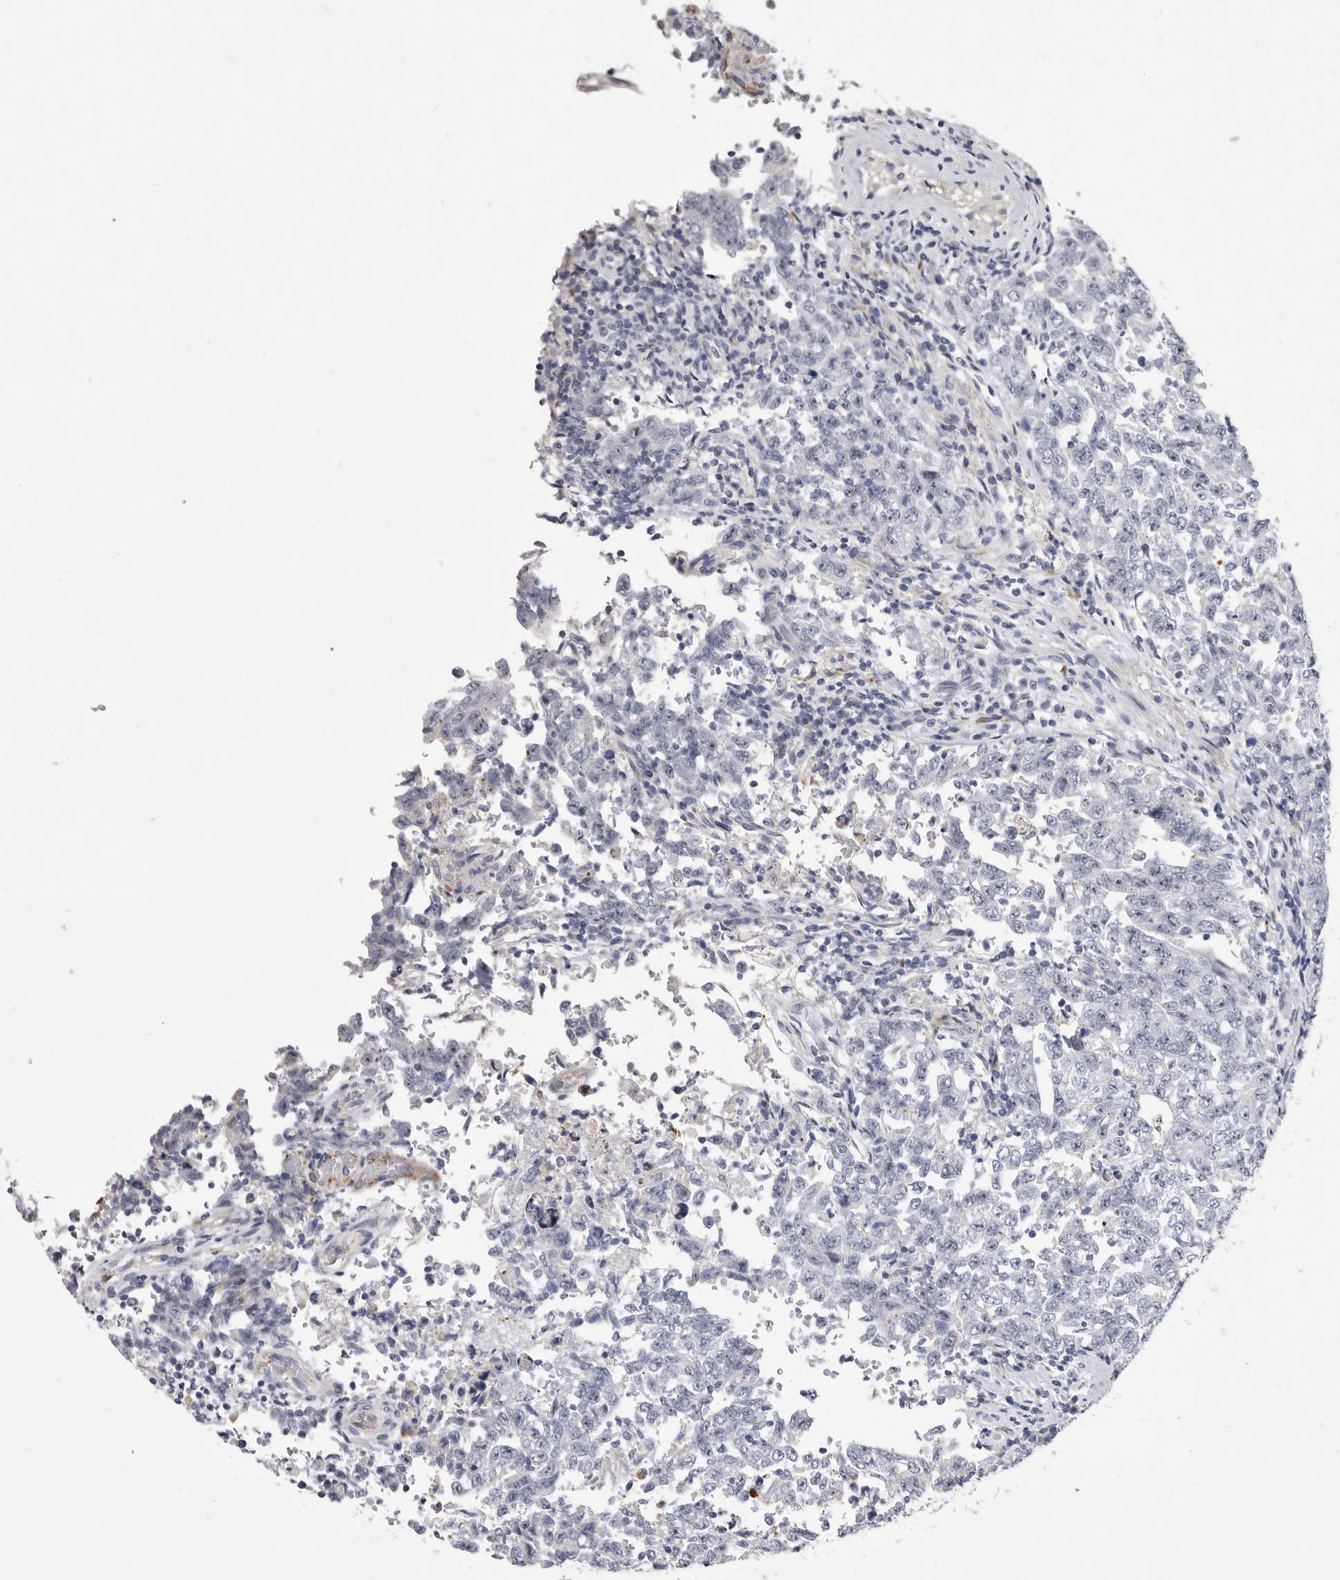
{"staining": {"intensity": "negative", "quantity": "none", "location": "none"}, "tissue": "testis cancer", "cell_type": "Tumor cells", "image_type": "cancer", "snomed": [{"axis": "morphology", "description": "Carcinoma, Embryonal, NOS"}, {"axis": "topography", "description": "Testis"}], "caption": "Protein analysis of testis cancer shows no significant positivity in tumor cells.", "gene": "NUBPL", "patient": {"sex": "male", "age": 26}}